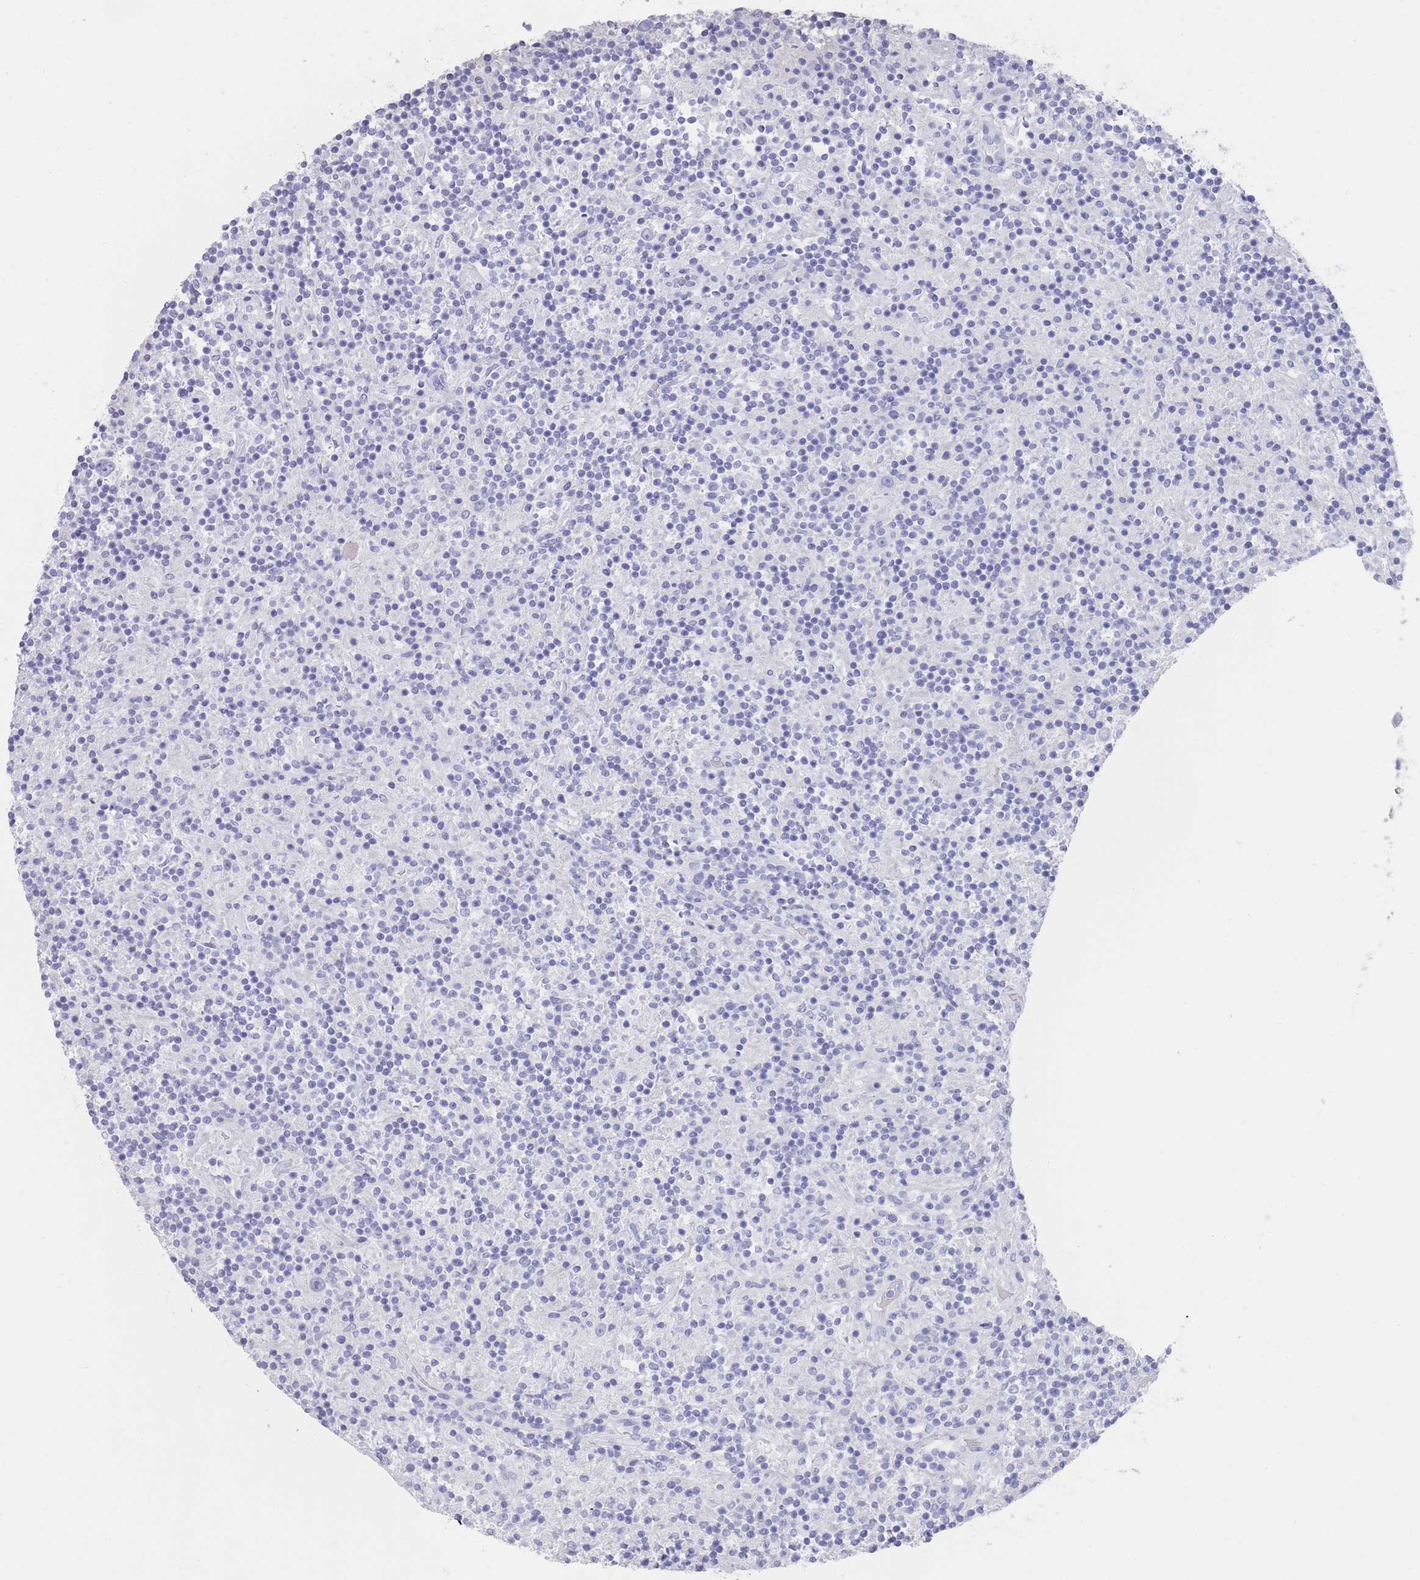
{"staining": {"intensity": "negative", "quantity": "none", "location": "none"}, "tissue": "lymphoma", "cell_type": "Tumor cells", "image_type": "cancer", "snomed": [{"axis": "morphology", "description": "Hodgkin's disease, NOS"}, {"axis": "topography", "description": "Lymph node"}], "caption": "Immunohistochemistry of Hodgkin's disease shows no expression in tumor cells. The staining is performed using DAB brown chromogen with nuclei counter-stained in using hematoxylin.", "gene": "RAB2B", "patient": {"sex": "male", "age": 70}}